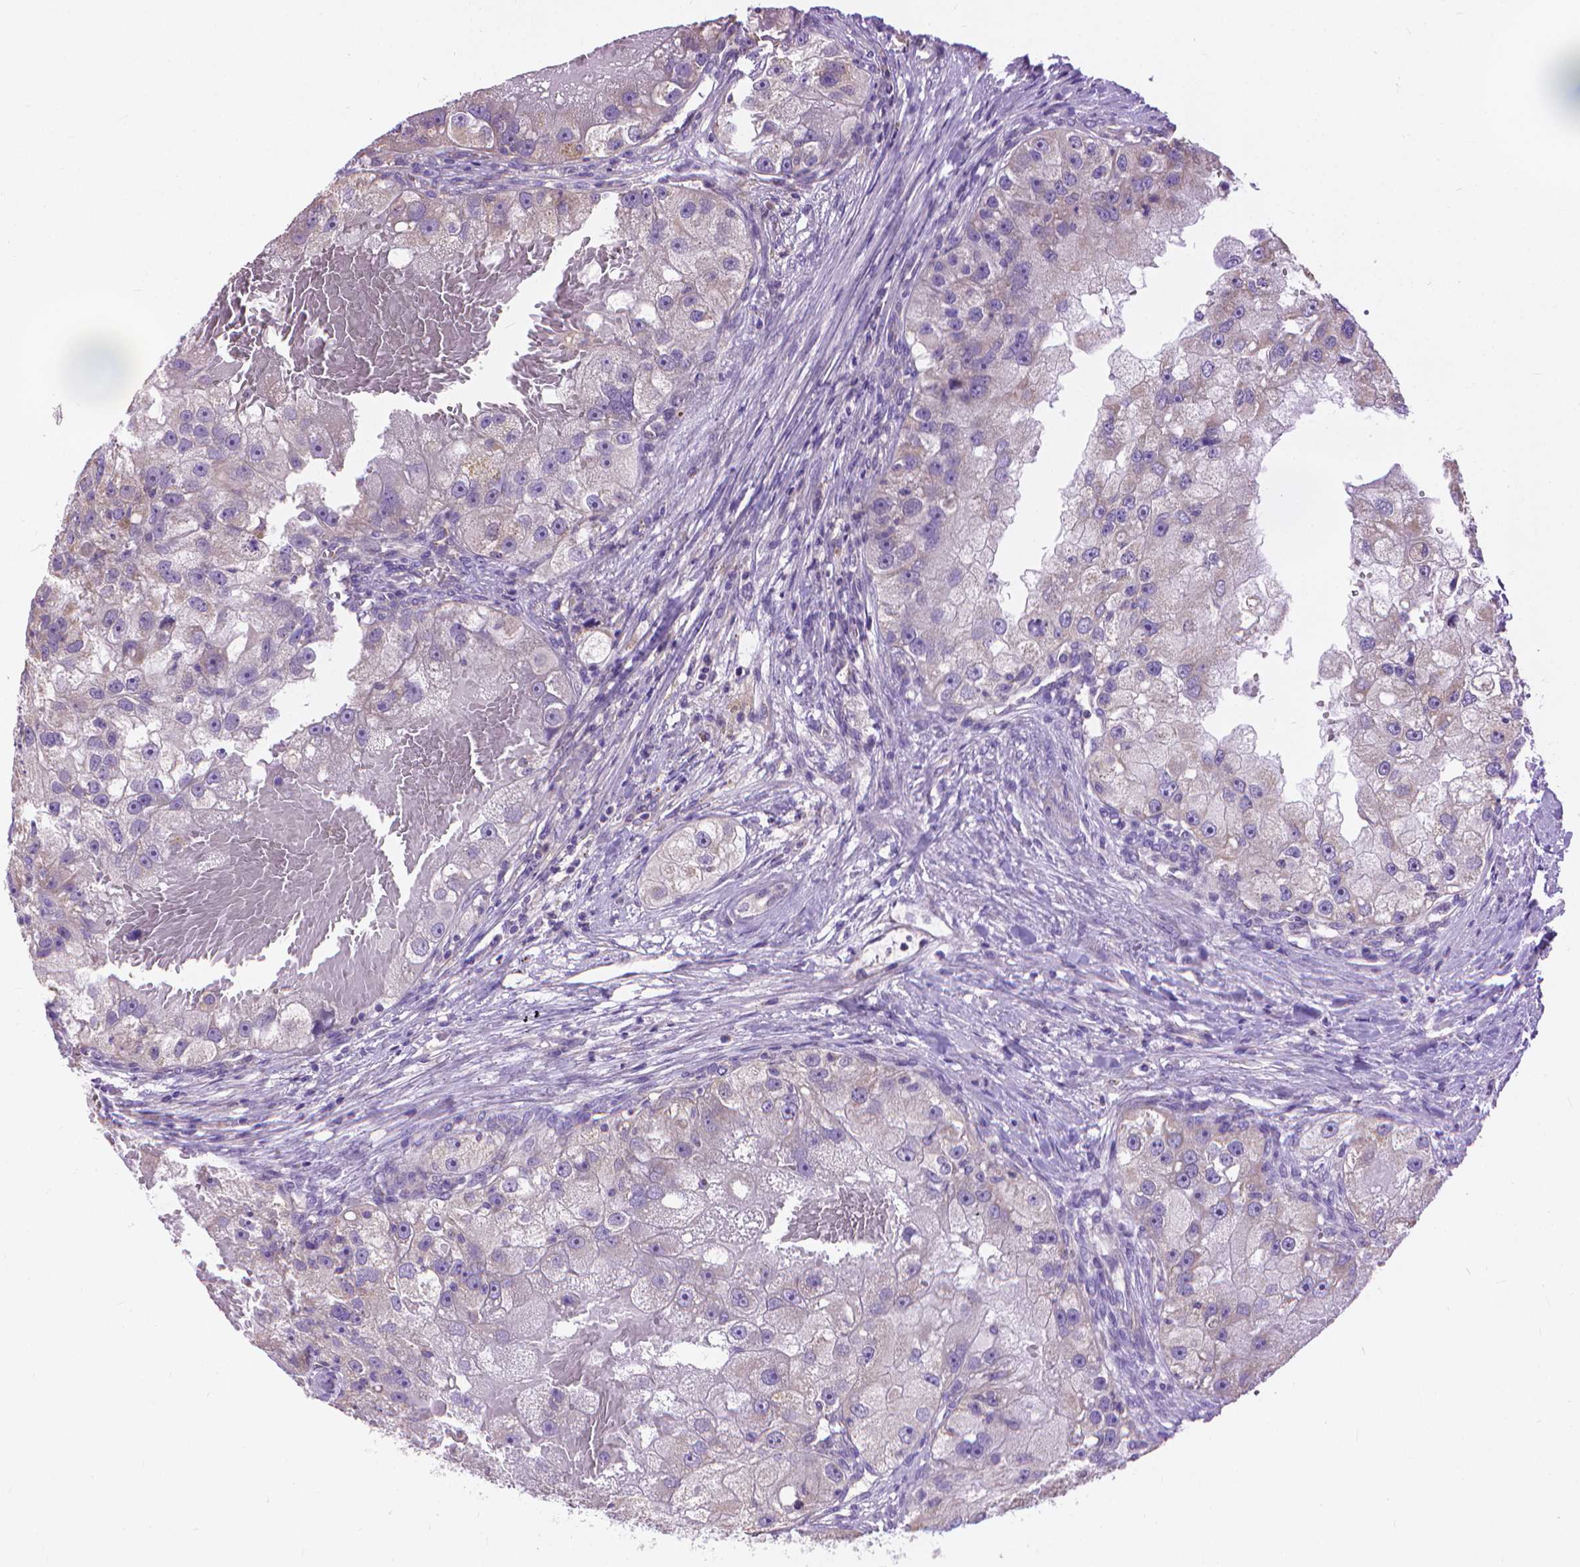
{"staining": {"intensity": "weak", "quantity": "<25%", "location": "cytoplasmic/membranous"}, "tissue": "renal cancer", "cell_type": "Tumor cells", "image_type": "cancer", "snomed": [{"axis": "morphology", "description": "Adenocarcinoma, NOS"}, {"axis": "topography", "description": "Kidney"}], "caption": "This micrograph is of renal adenocarcinoma stained with immunohistochemistry to label a protein in brown with the nuclei are counter-stained blue. There is no staining in tumor cells.", "gene": "SYN1", "patient": {"sex": "male", "age": 63}}